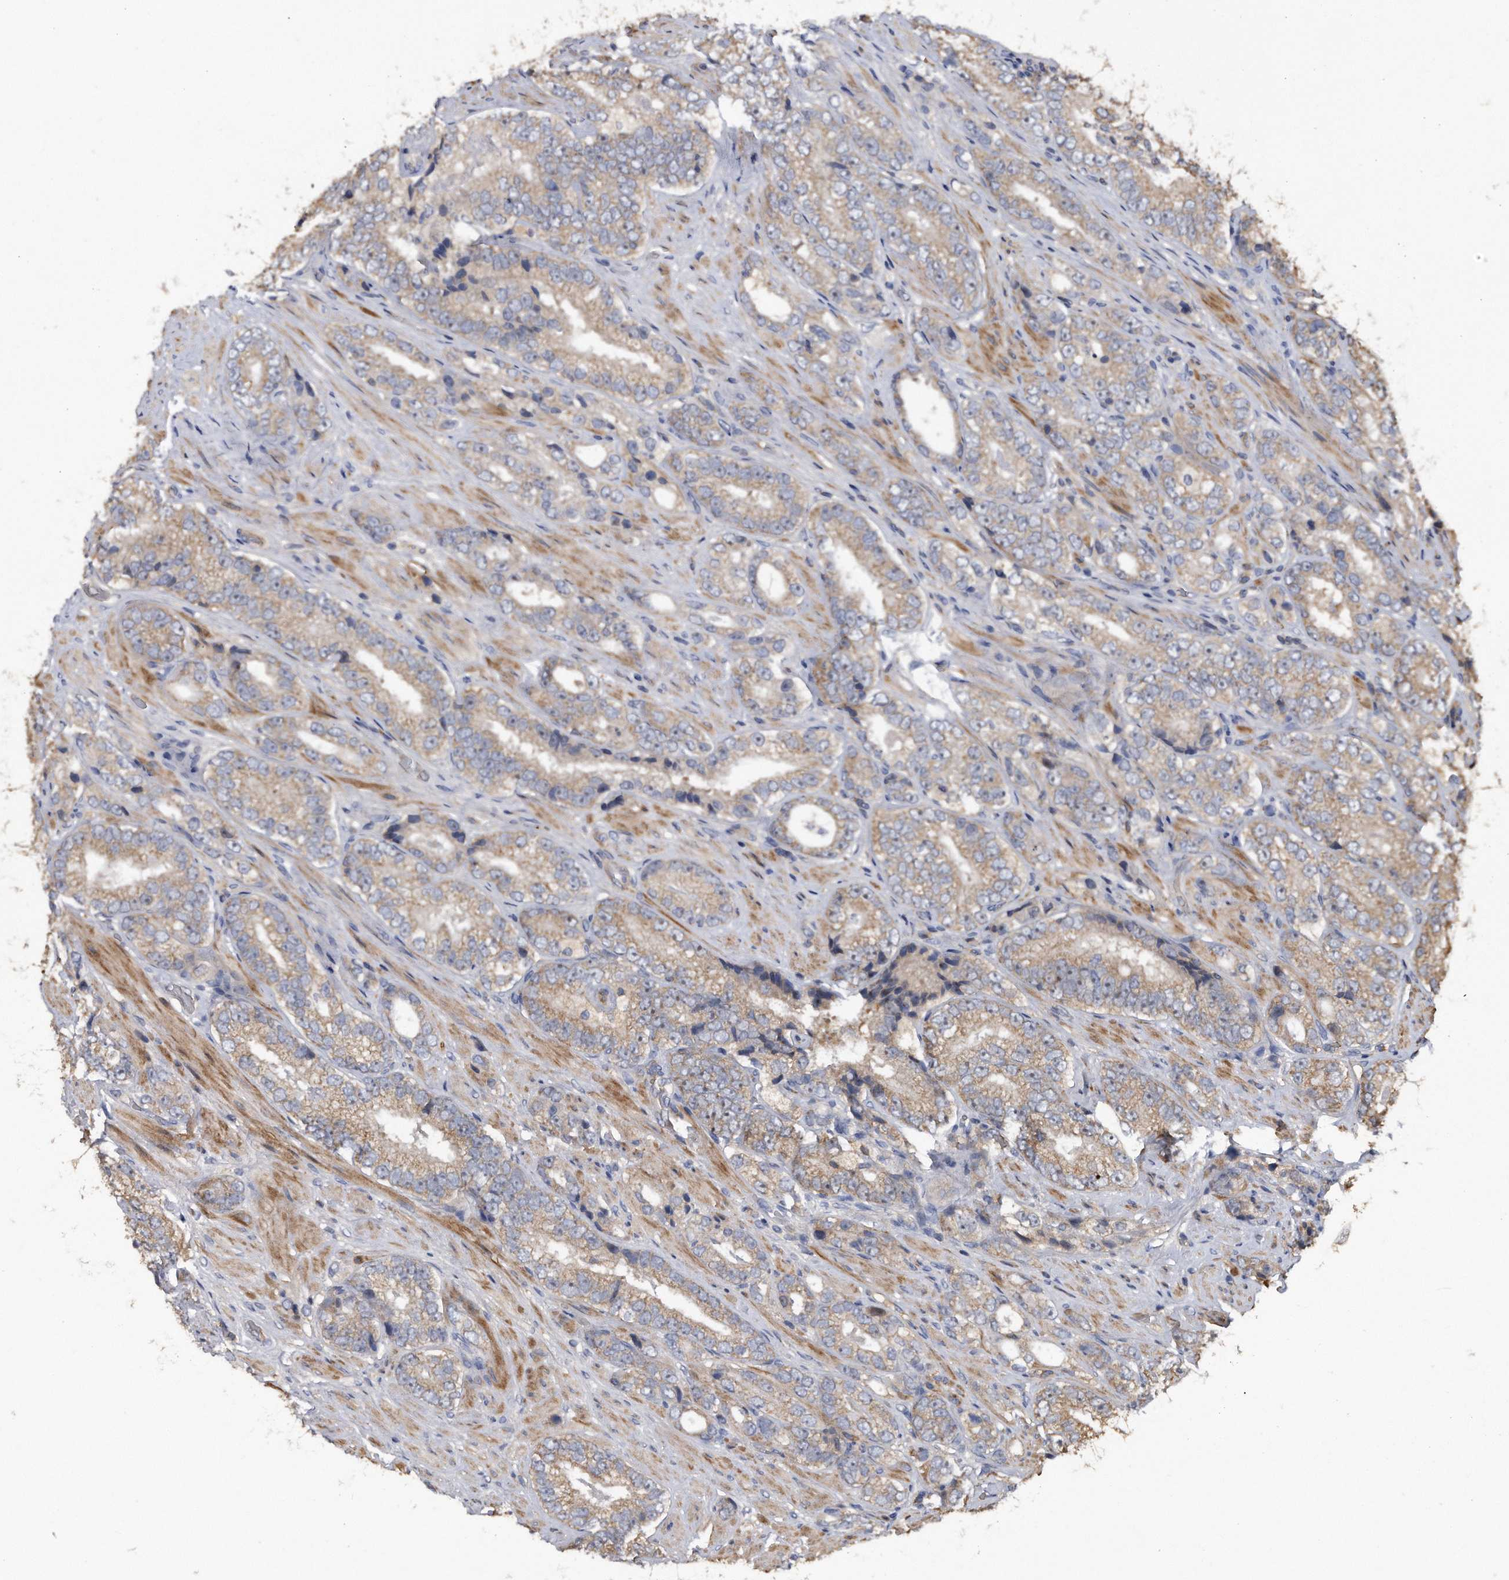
{"staining": {"intensity": "weak", "quantity": "25%-75%", "location": "cytoplasmic/membranous"}, "tissue": "prostate cancer", "cell_type": "Tumor cells", "image_type": "cancer", "snomed": [{"axis": "morphology", "description": "Adenocarcinoma, High grade"}, {"axis": "topography", "description": "Prostate"}], "caption": "Human prostate cancer (high-grade adenocarcinoma) stained with a protein marker exhibits weak staining in tumor cells.", "gene": "KCND3", "patient": {"sex": "male", "age": 56}}